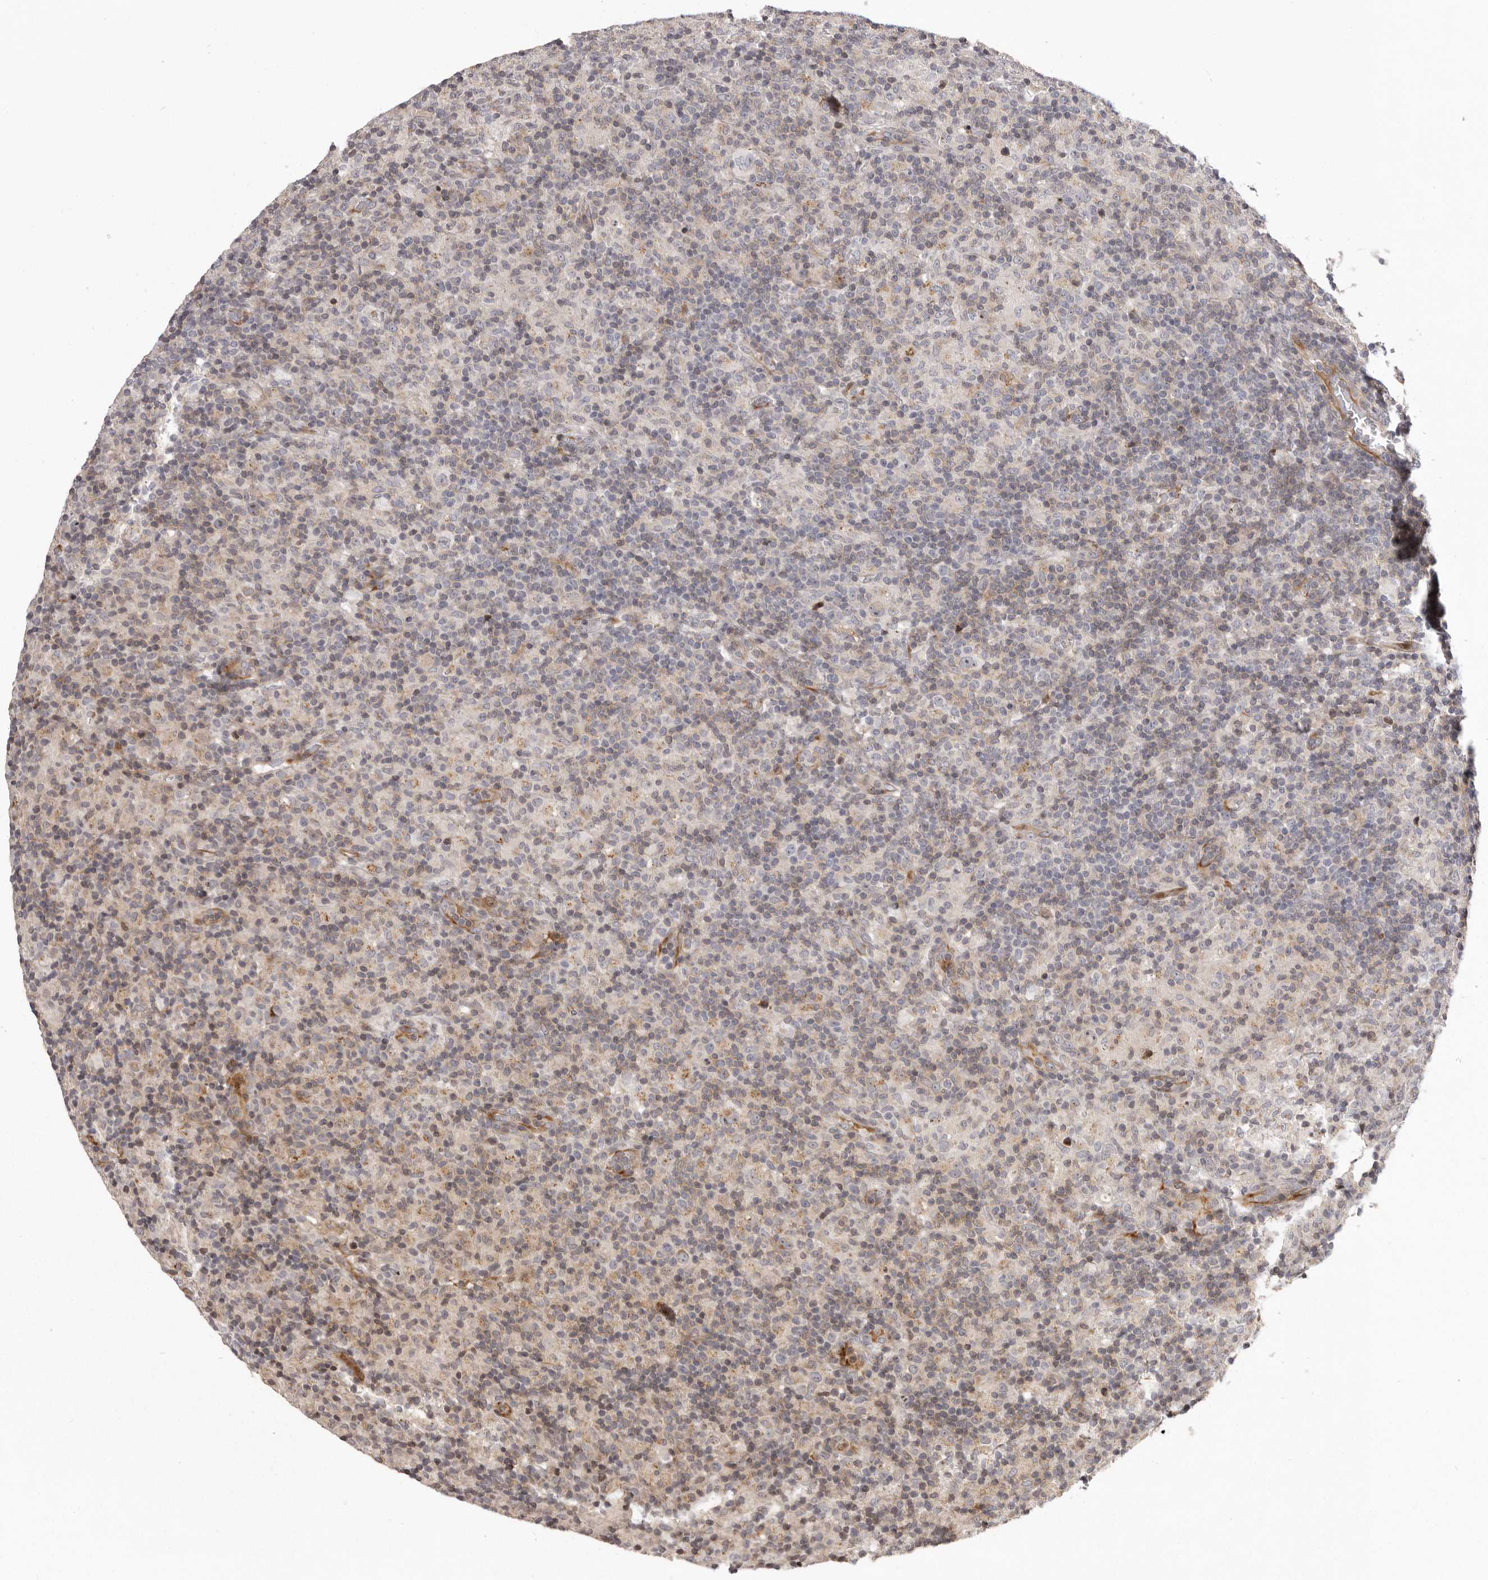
{"staining": {"intensity": "negative", "quantity": "none", "location": "none"}, "tissue": "lymphoma", "cell_type": "Tumor cells", "image_type": "cancer", "snomed": [{"axis": "morphology", "description": "Hodgkin's disease, NOS"}, {"axis": "topography", "description": "Lymph node"}], "caption": "Hodgkin's disease stained for a protein using IHC reveals no staining tumor cells.", "gene": "AZIN1", "patient": {"sex": "male", "age": 70}}